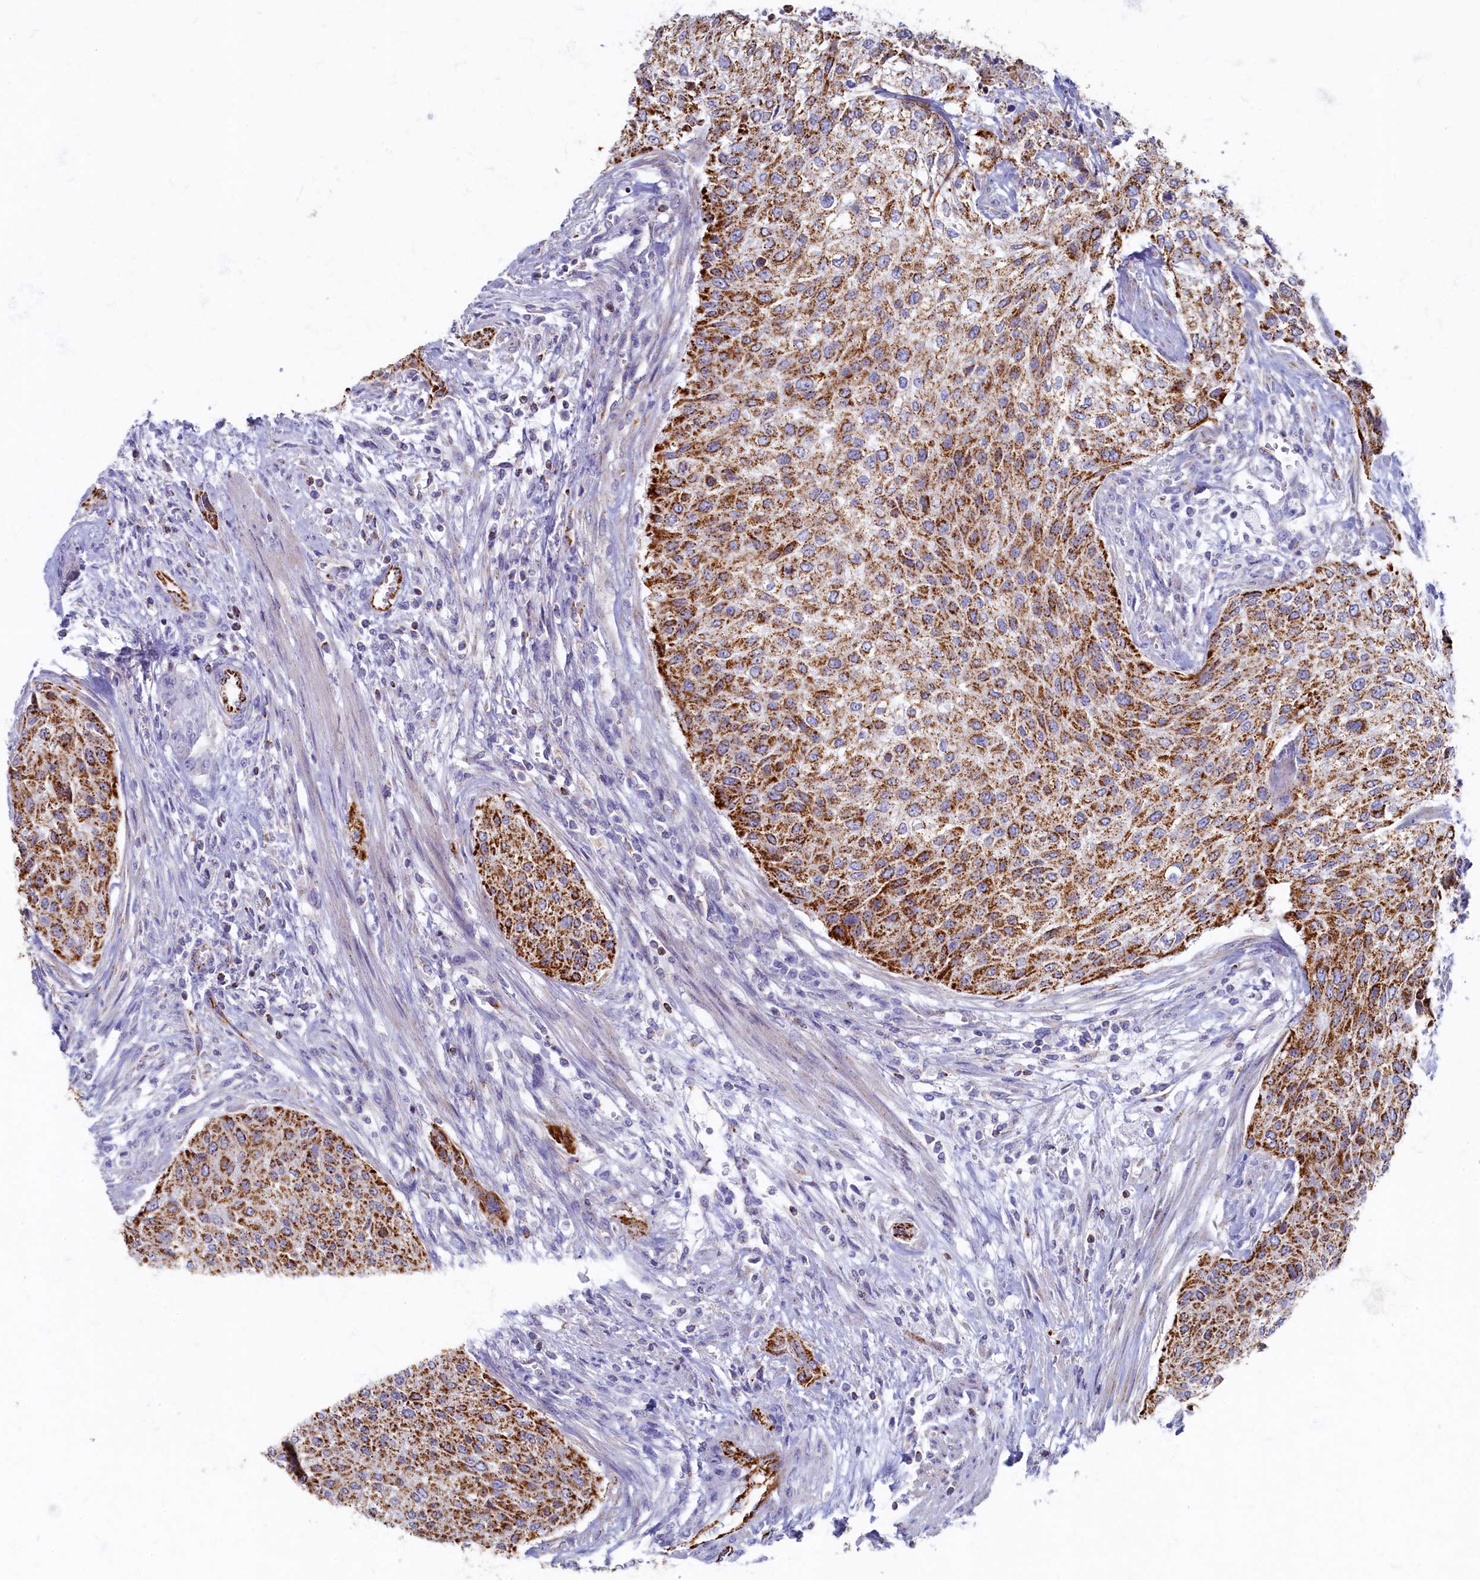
{"staining": {"intensity": "moderate", "quantity": ">75%", "location": "cytoplasmic/membranous"}, "tissue": "urothelial cancer", "cell_type": "Tumor cells", "image_type": "cancer", "snomed": [{"axis": "morphology", "description": "Normal tissue, NOS"}, {"axis": "morphology", "description": "Urothelial carcinoma, NOS"}, {"axis": "topography", "description": "Urinary bladder"}, {"axis": "topography", "description": "Peripheral nerve tissue"}], "caption": "Urothelial cancer stained with a brown dye displays moderate cytoplasmic/membranous positive expression in about >75% of tumor cells.", "gene": "OCIAD2", "patient": {"sex": "male", "age": 35}}